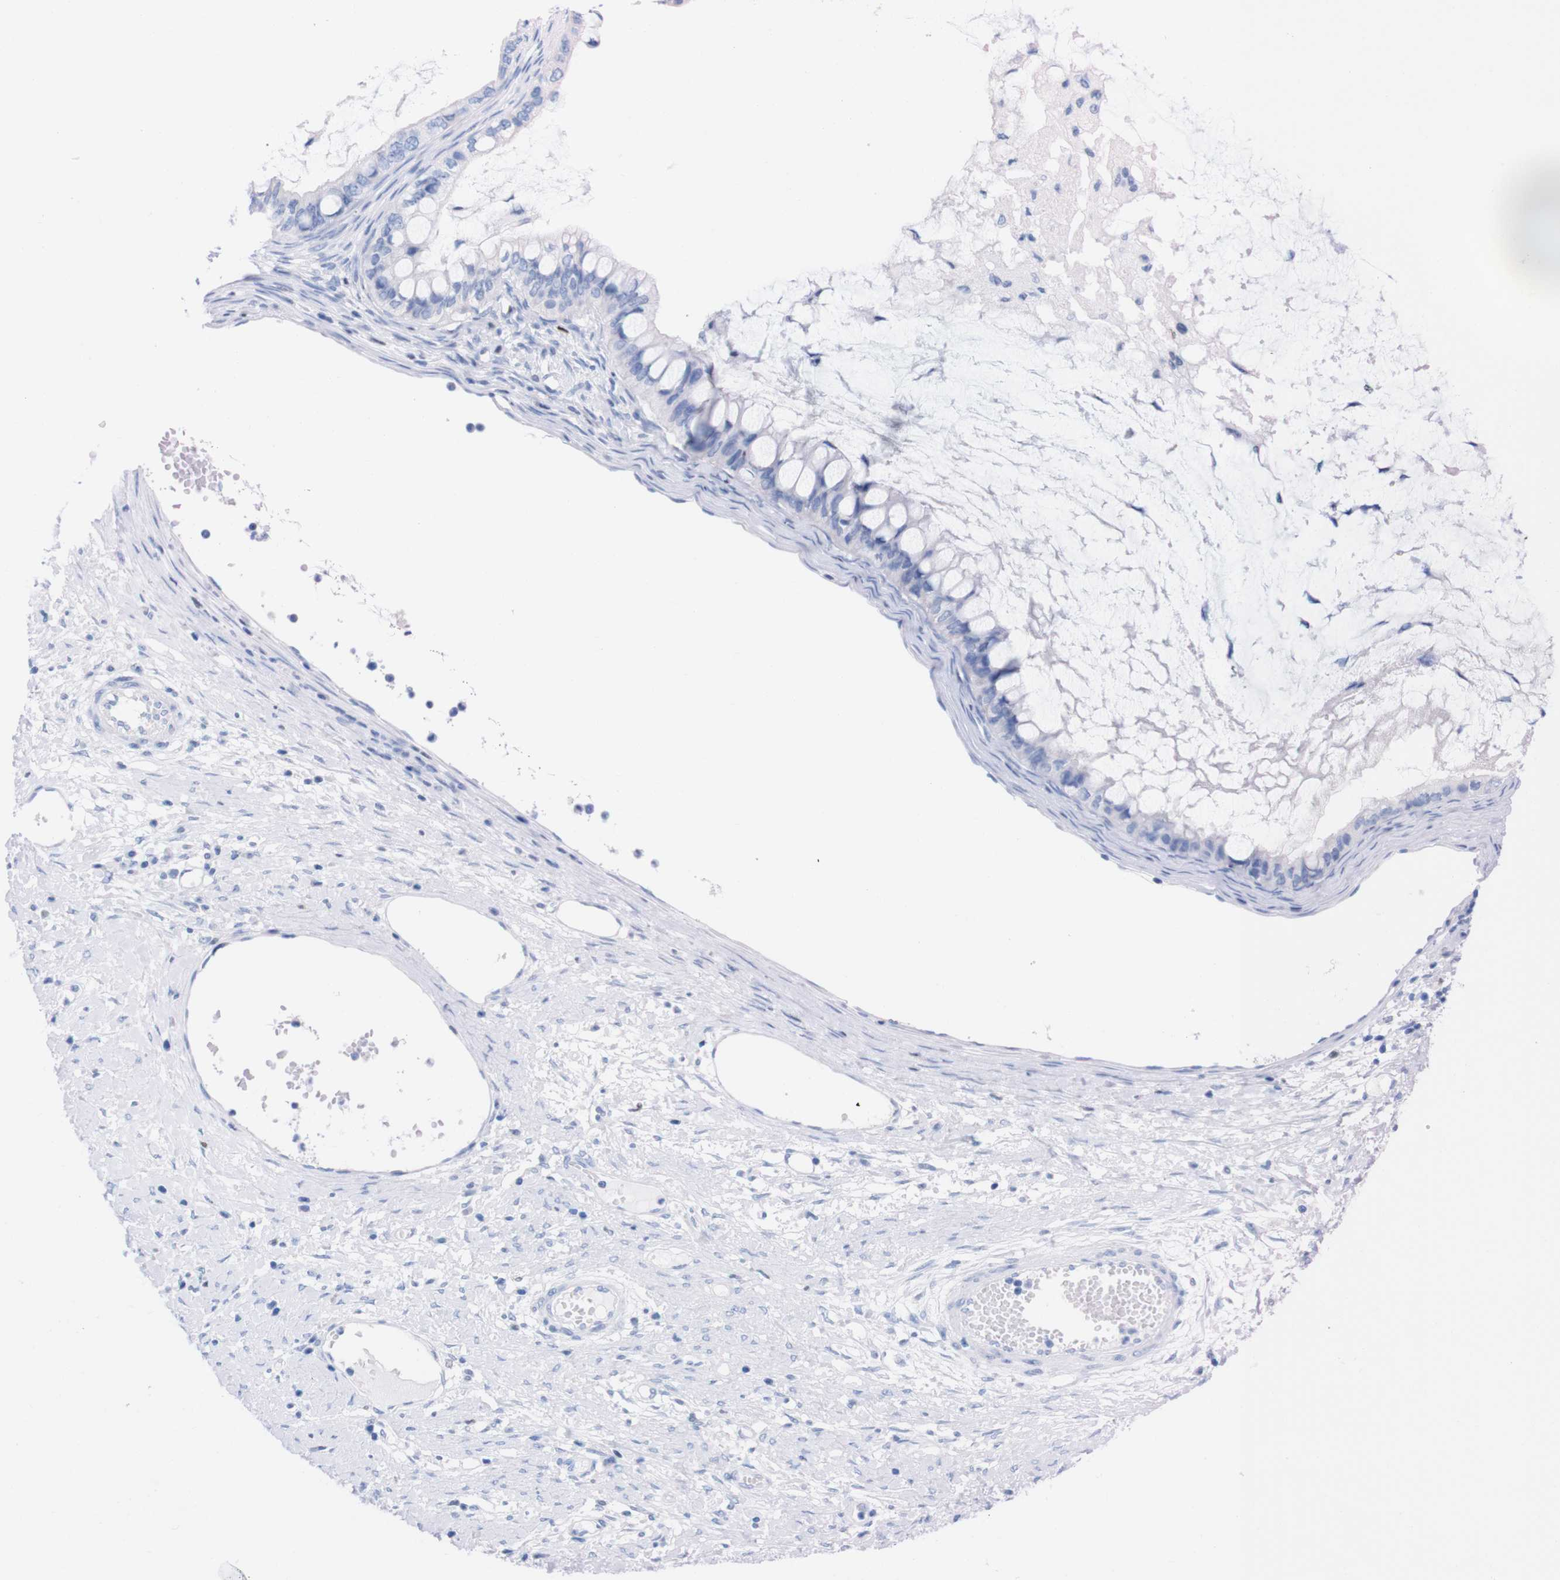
{"staining": {"intensity": "negative", "quantity": "none", "location": "none"}, "tissue": "ovarian cancer", "cell_type": "Tumor cells", "image_type": "cancer", "snomed": [{"axis": "morphology", "description": "Cystadenocarcinoma, mucinous, NOS"}, {"axis": "topography", "description": "Ovary"}], "caption": "Histopathology image shows no significant protein expression in tumor cells of ovarian cancer (mucinous cystadenocarcinoma).", "gene": "P2RY12", "patient": {"sex": "female", "age": 80}}